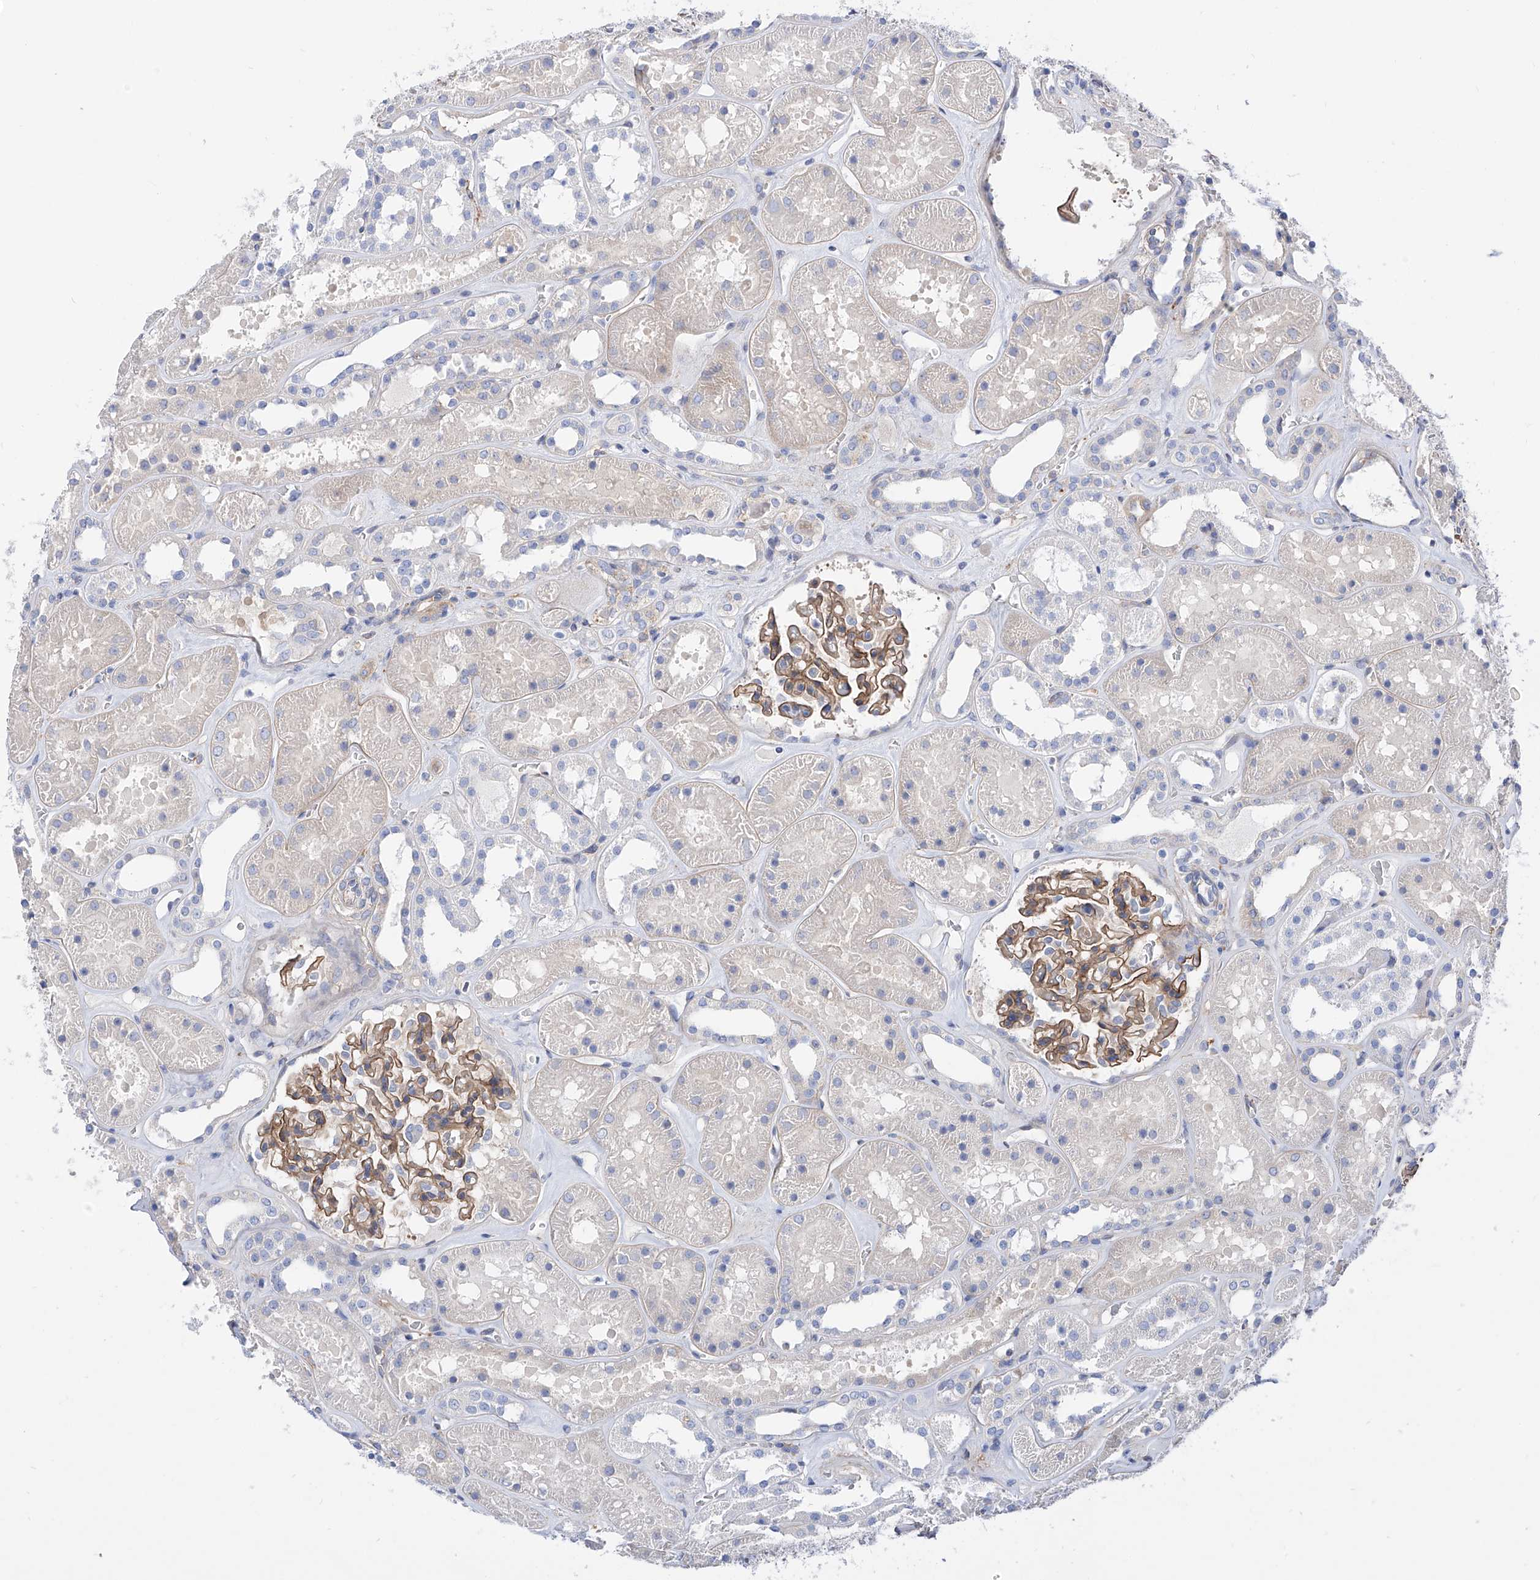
{"staining": {"intensity": "moderate", "quantity": ">75%", "location": "cytoplasmic/membranous"}, "tissue": "kidney", "cell_type": "Cells in glomeruli", "image_type": "normal", "snomed": [{"axis": "morphology", "description": "Normal tissue, NOS"}, {"axis": "topography", "description": "Kidney"}], "caption": "Unremarkable kidney was stained to show a protein in brown. There is medium levels of moderate cytoplasmic/membranous positivity in approximately >75% of cells in glomeruli. Immunohistochemistry stains the protein in brown and the nuclei are stained blue.", "gene": "ZNF653", "patient": {"sex": "female", "age": 41}}